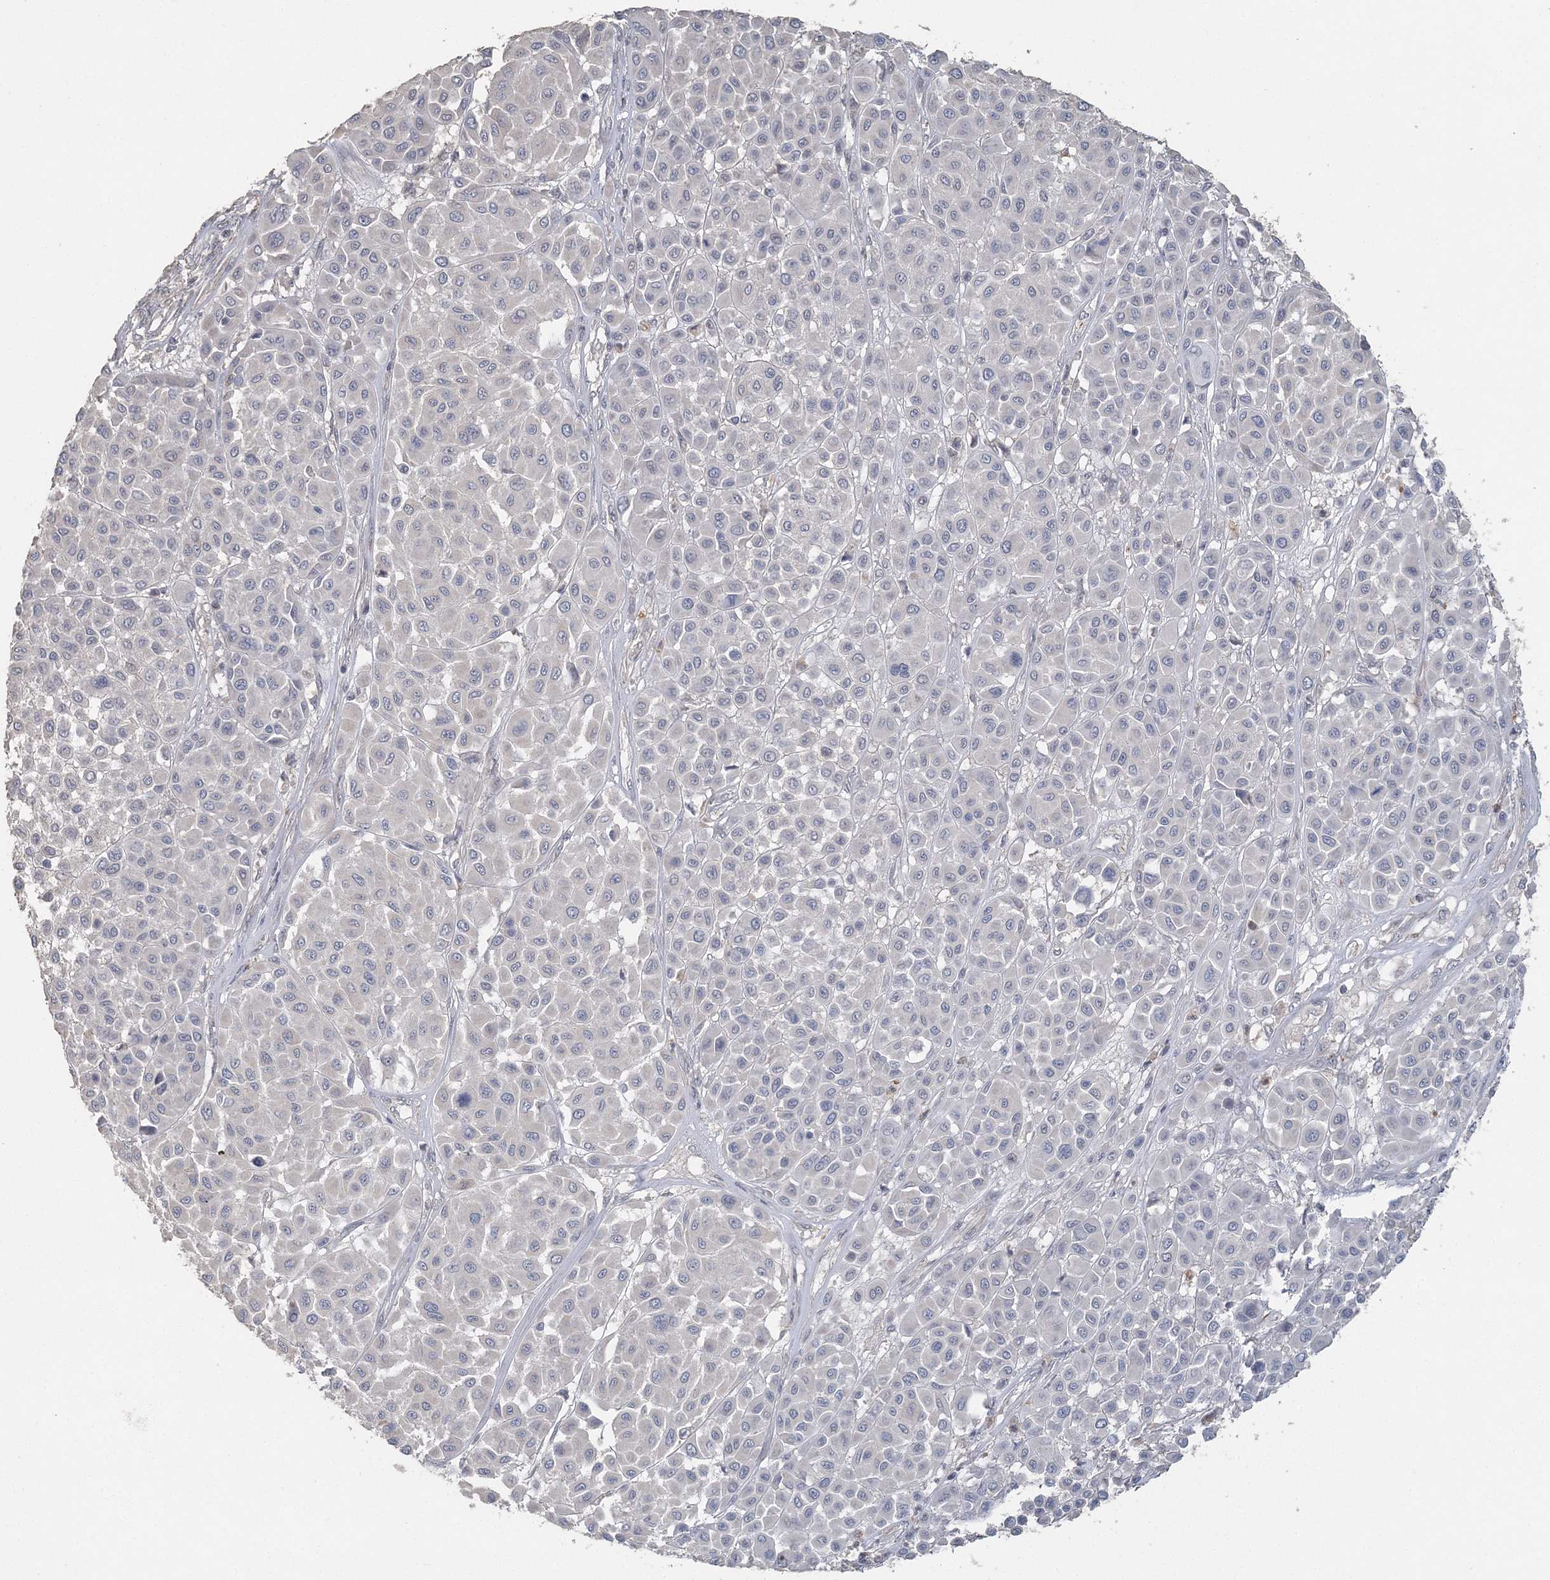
{"staining": {"intensity": "negative", "quantity": "none", "location": "none"}, "tissue": "melanoma", "cell_type": "Tumor cells", "image_type": "cancer", "snomed": [{"axis": "morphology", "description": "Malignant melanoma, Metastatic site"}, {"axis": "topography", "description": "Soft tissue"}], "caption": "Immunohistochemistry (IHC) photomicrograph of human malignant melanoma (metastatic site) stained for a protein (brown), which displays no expression in tumor cells.", "gene": "UIMC1", "patient": {"sex": "male", "age": 41}}